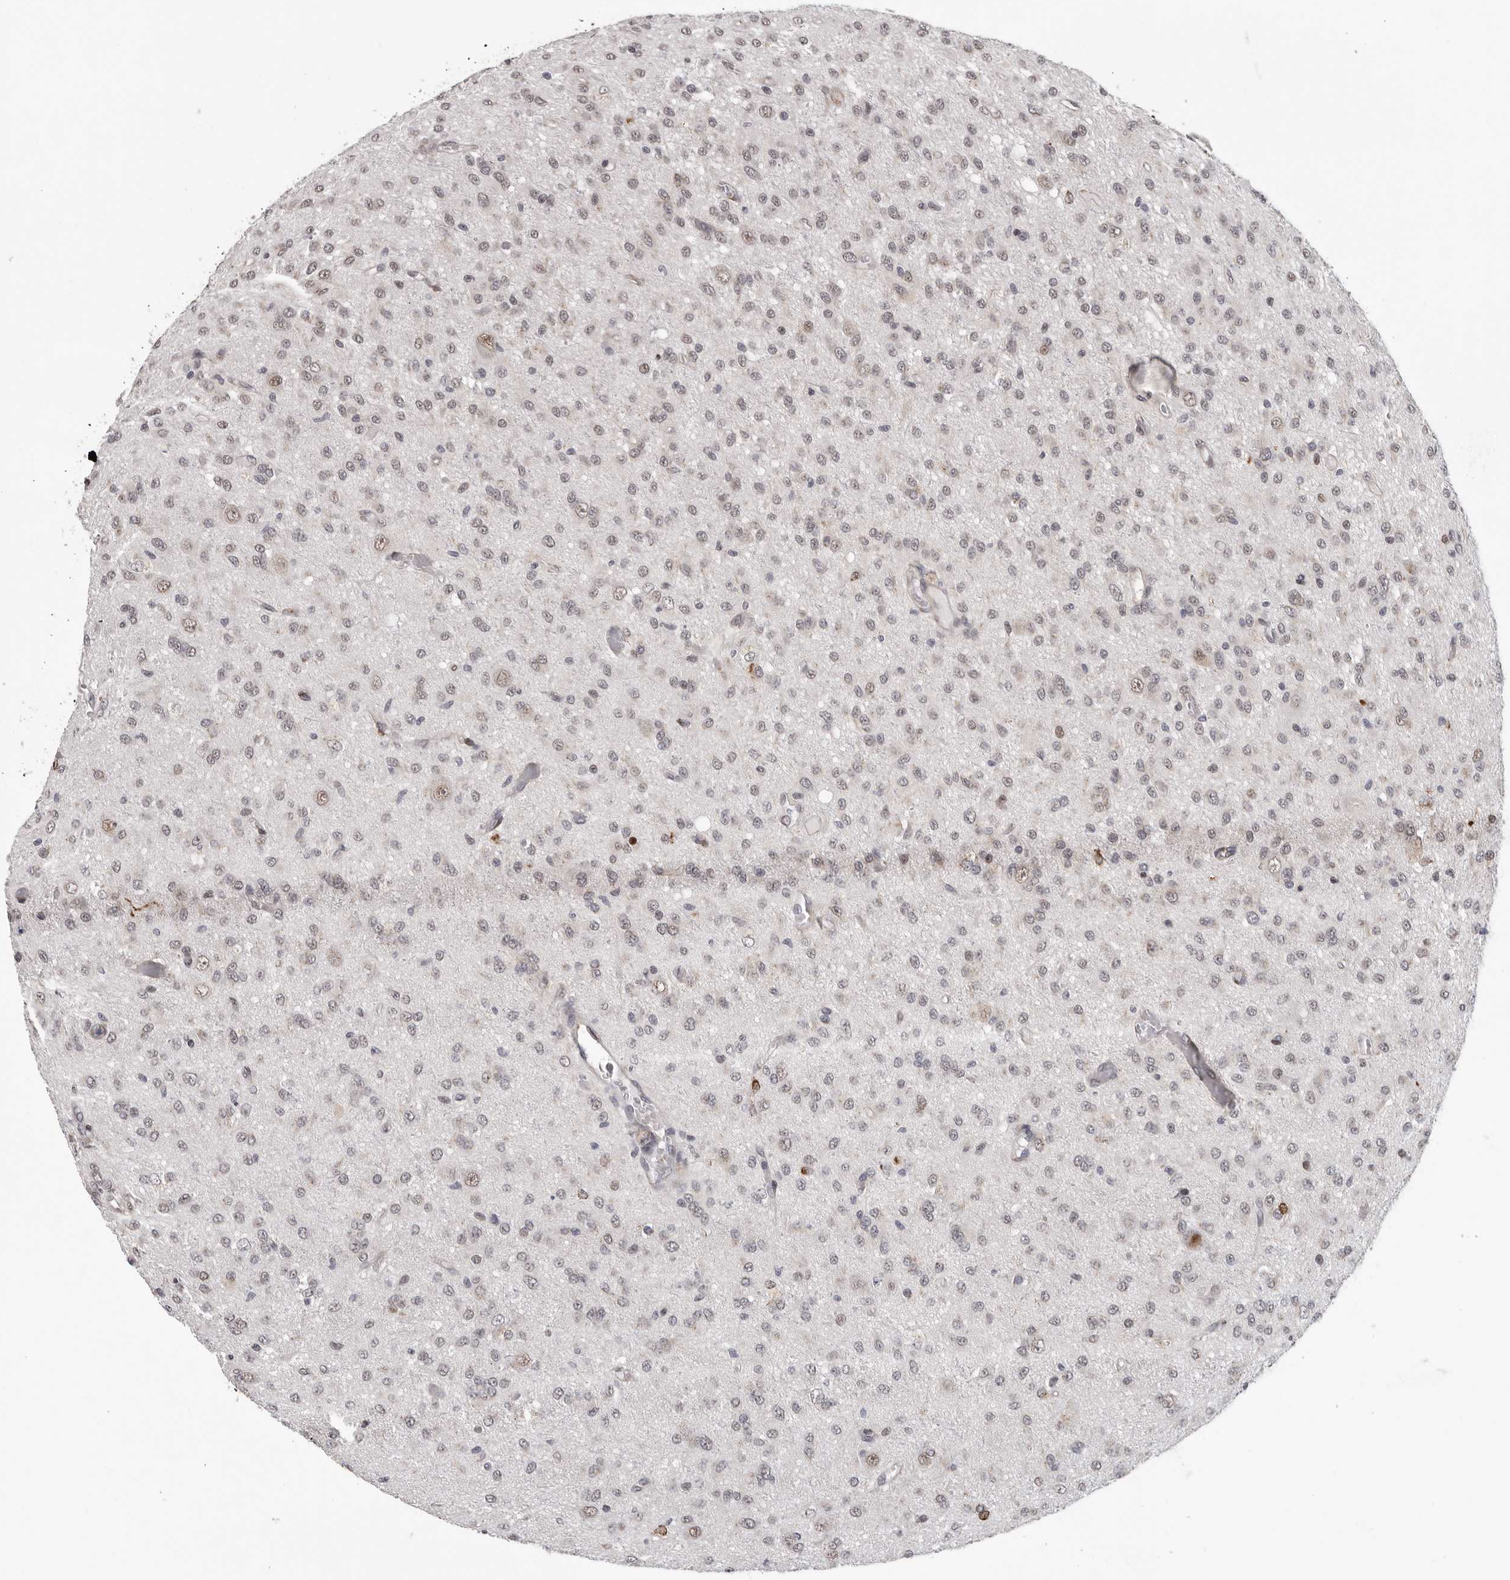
{"staining": {"intensity": "negative", "quantity": "none", "location": "none"}, "tissue": "glioma", "cell_type": "Tumor cells", "image_type": "cancer", "snomed": [{"axis": "morphology", "description": "Glioma, malignant, High grade"}, {"axis": "topography", "description": "Brain"}], "caption": "A high-resolution micrograph shows IHC staining of glioma, which reveals no significant positivity in tumor cells.", "gene": "RALGPS2", "patient": {"sex": "female", "age": 59}}